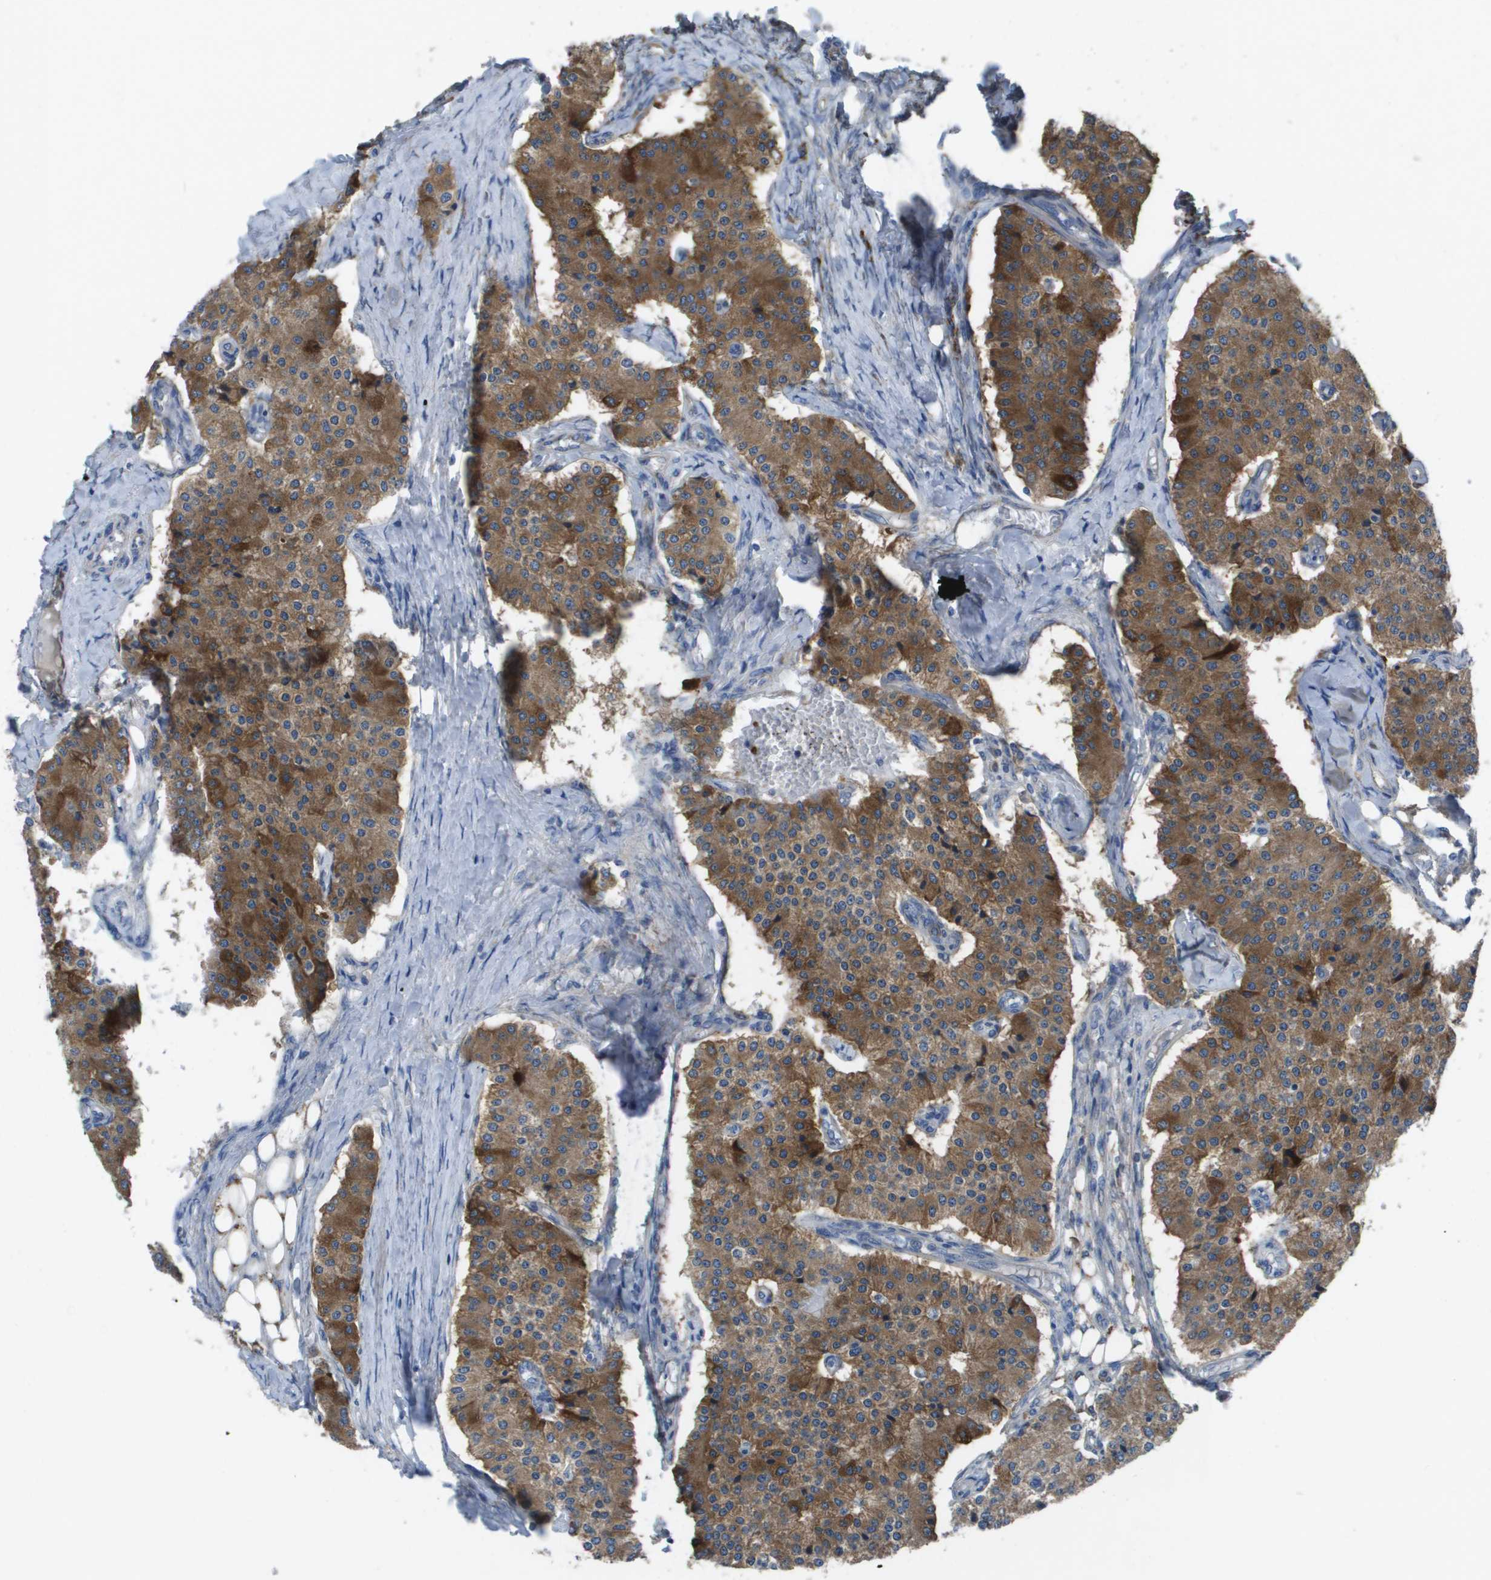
{"staining": {"intensity": "moderate", "quantity": ">75%", "location": "cytoplasmic/membranous"}, "tissue": "carcinoid", "cell_type": "Tumor cells", "image_type": "cancer", "snomed": [{"axis": "morphology", "description": "Carcinoid, malignant, NOS"}, {"axis": "topography", "description": "Colon"}], "caption": "The micrograph displays staining of carcinoid, revealing moderate cytoplasmic/membranous protein staining (brown color) within tumor cells. (IHC, brightfield microscopy, high magnification).", "gene": "CLCN2", "patient": {"sex": "female", "age": 52}}